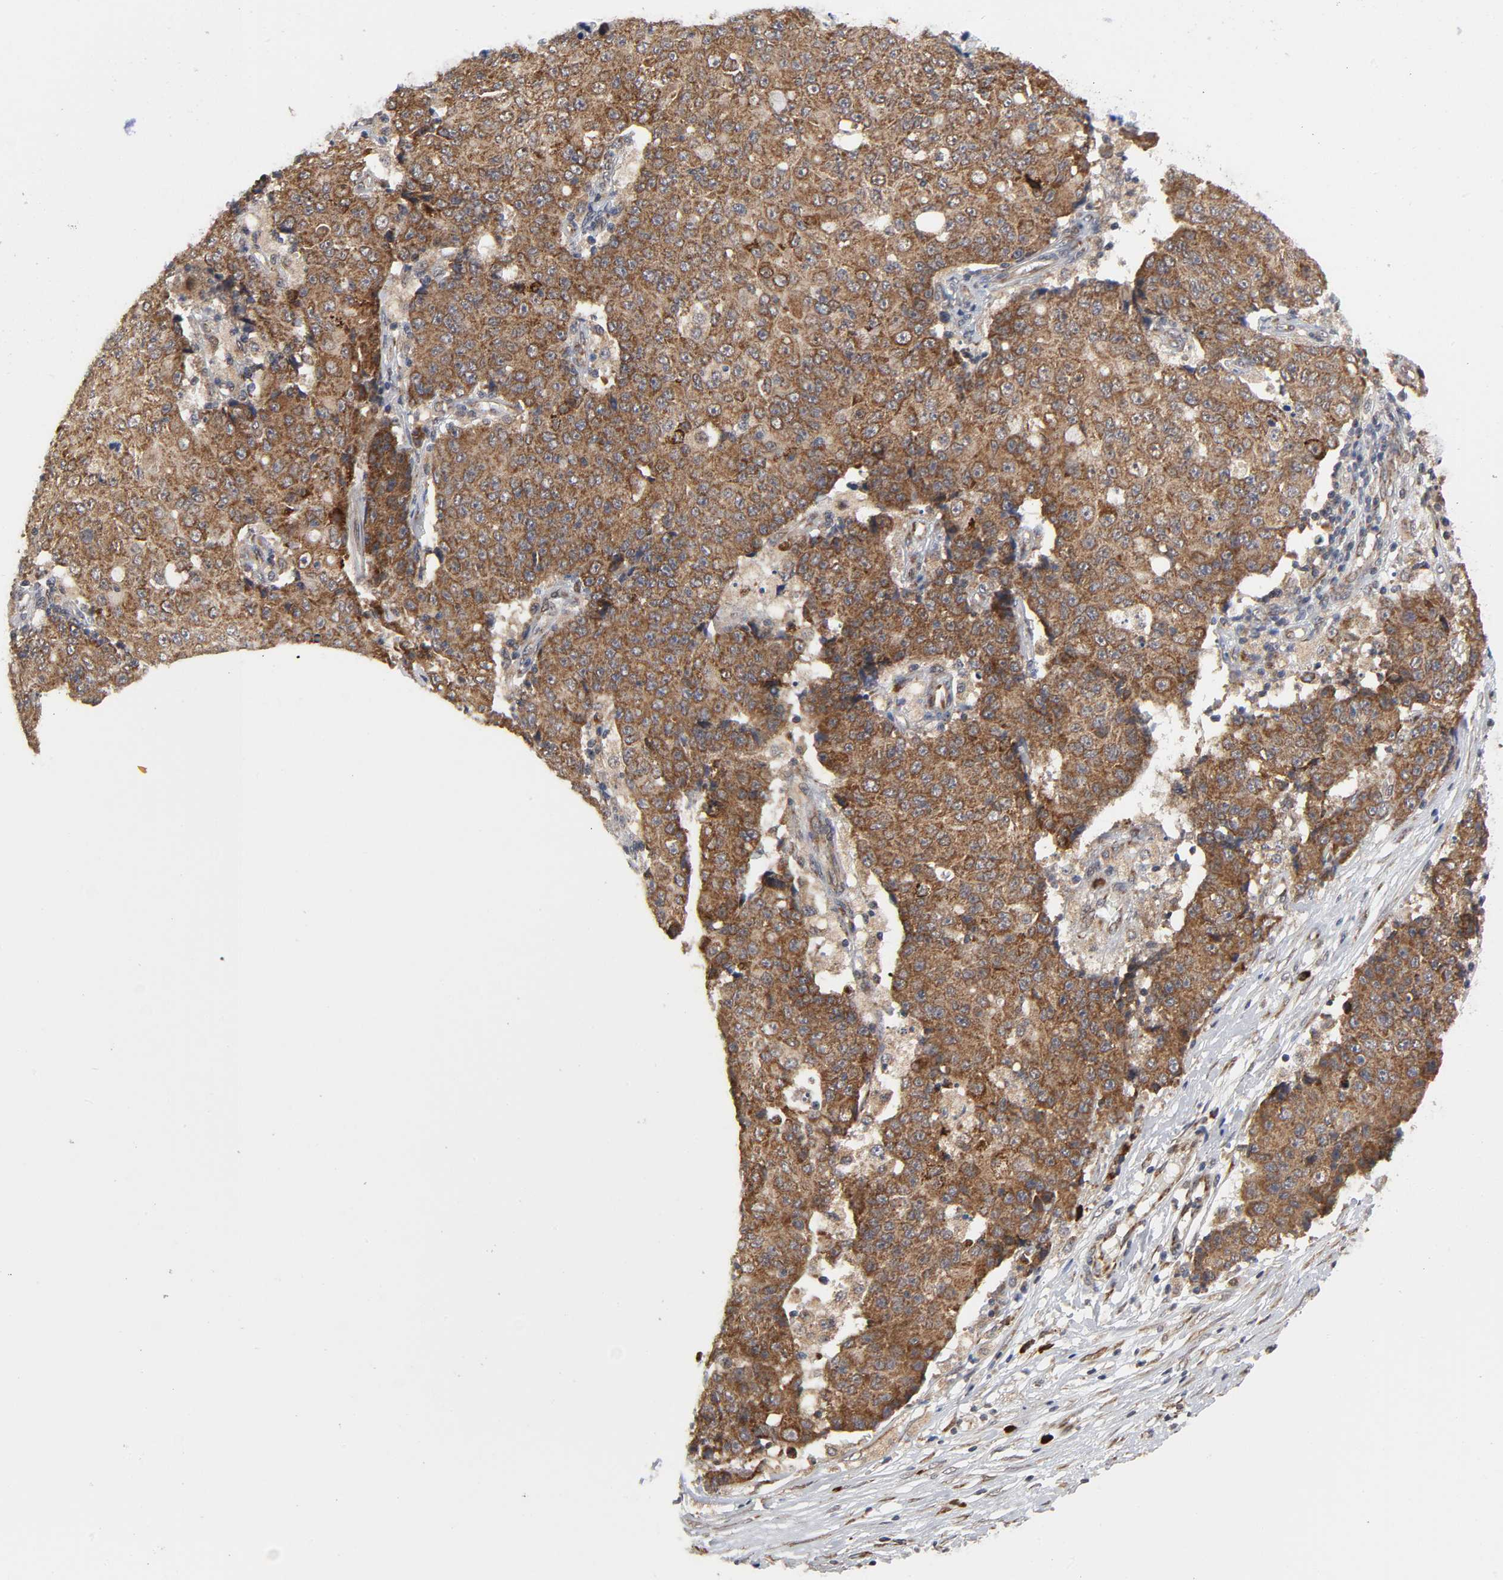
{"staining": {"intensity": "strong", "quantity": ">75%", "location": "cytoplasmic/membranous"}, "tissue": "ovarian cancer", "cell_type": "Tumor cells", "image_type": "cancer", "snomed": [{"axis": "morphology", "description": "Carcinoma, endometroid"}, {"axis": "topography", "description": "Ovary"}], "caption": "Brown immunohistochemical staining in ovarian cancer demonstrates strong cytoplasmic/membranous positivity in approximately >75% of tumor cells.", "gene": "SLC30A9", "patient": {"sex": "female", "age": 42}}